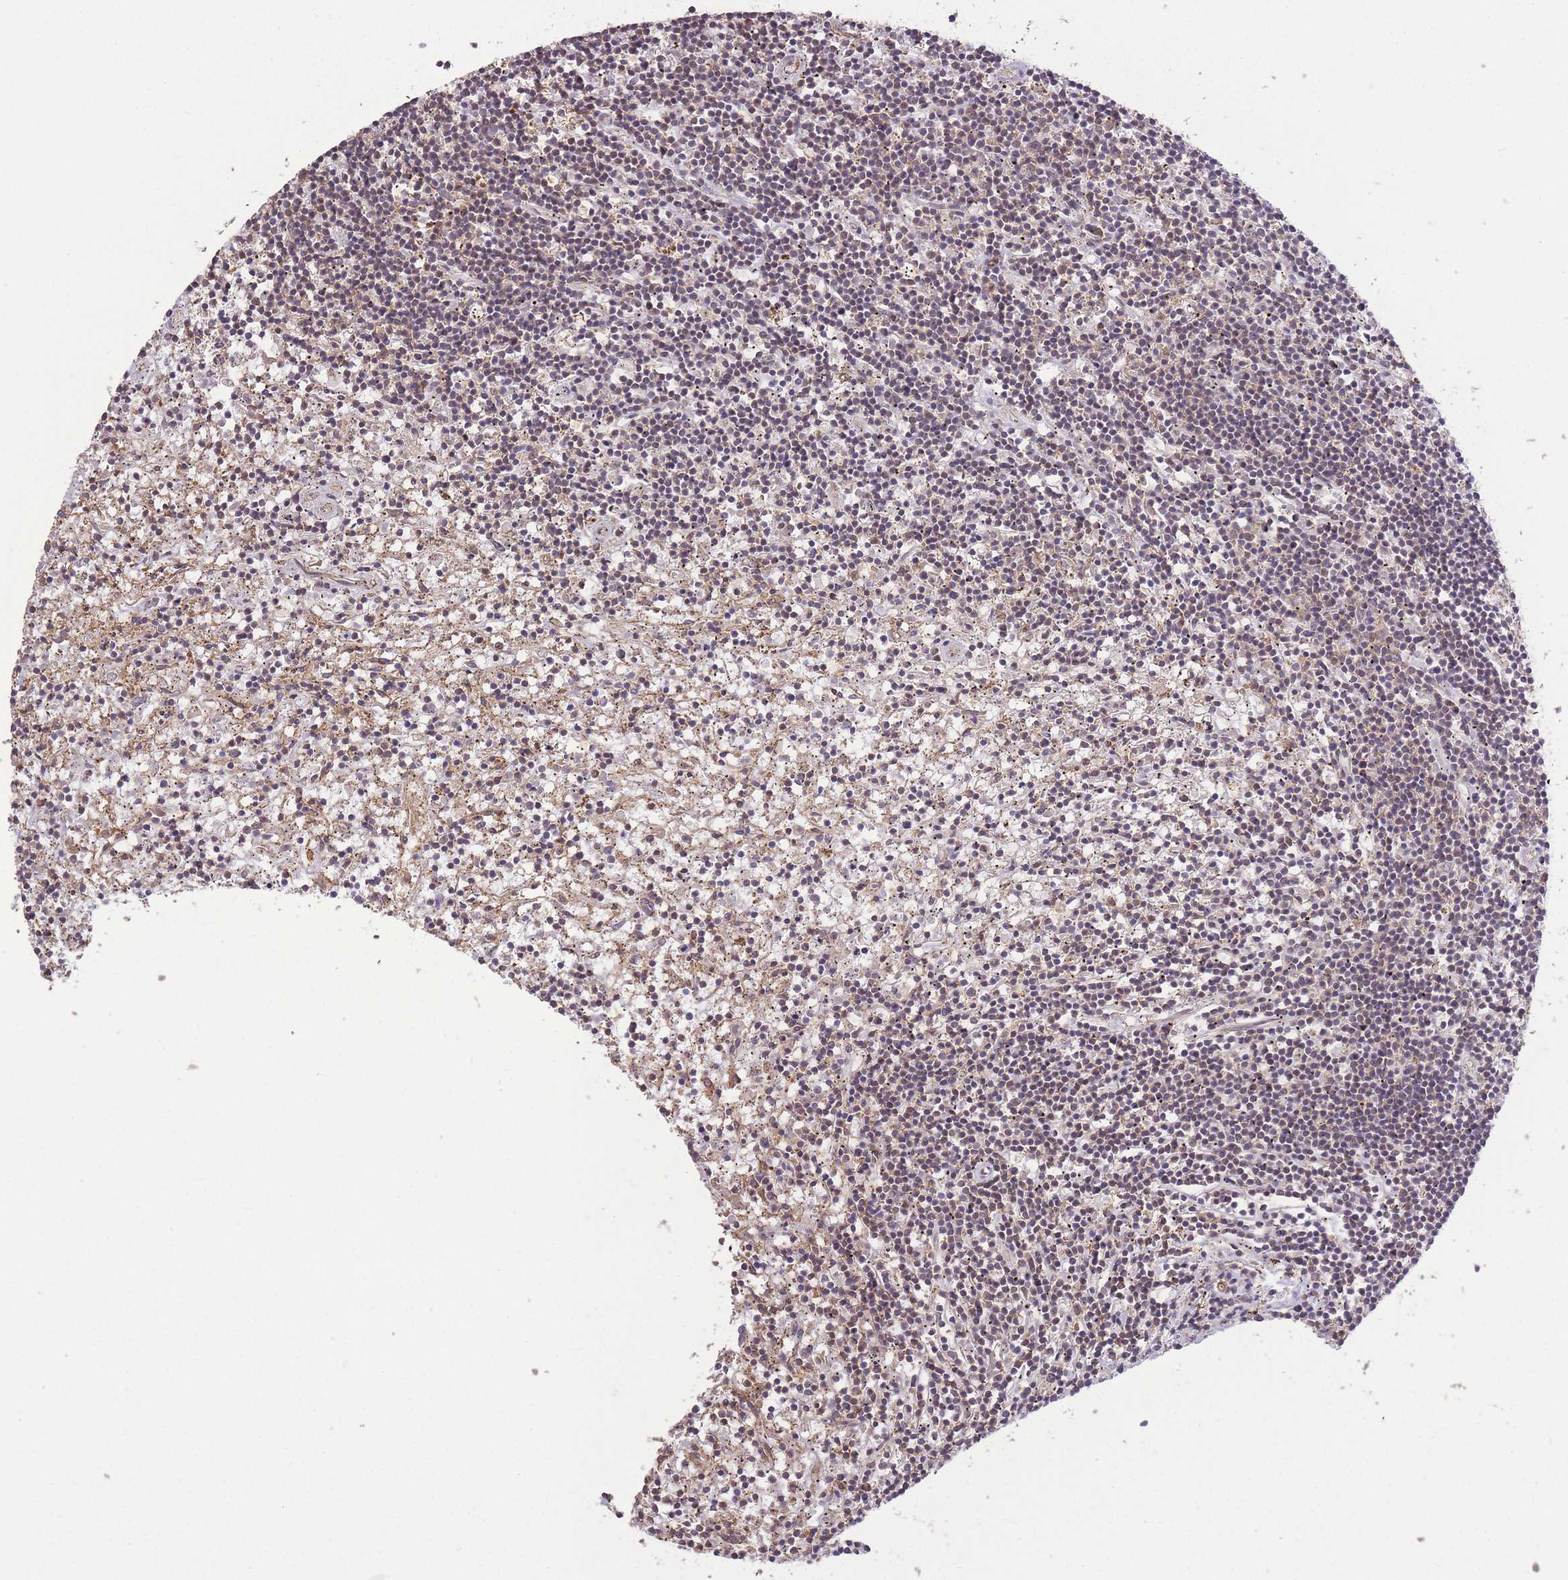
{"staining": {"intensity": "negative", "quantity": "none", "location": "none"}, "tissue": "lymphoma", "cell_type": "Tumor cells", "image_type": "cancer", "snomed": [{"axis": "morphology", "description": "Malignant lymphoma, non-Hodgkin's type, Low grade"}, {"axis": "topography", "description": "Spleen"}], "caption": "Low-grade malignant lymphoma, non-Hodgkin's type stained for a protein using immunohistochemistry shows no expression tumor cells.", "gene": "POLR3F", "patient": {"sex": "male", "age": 76}}